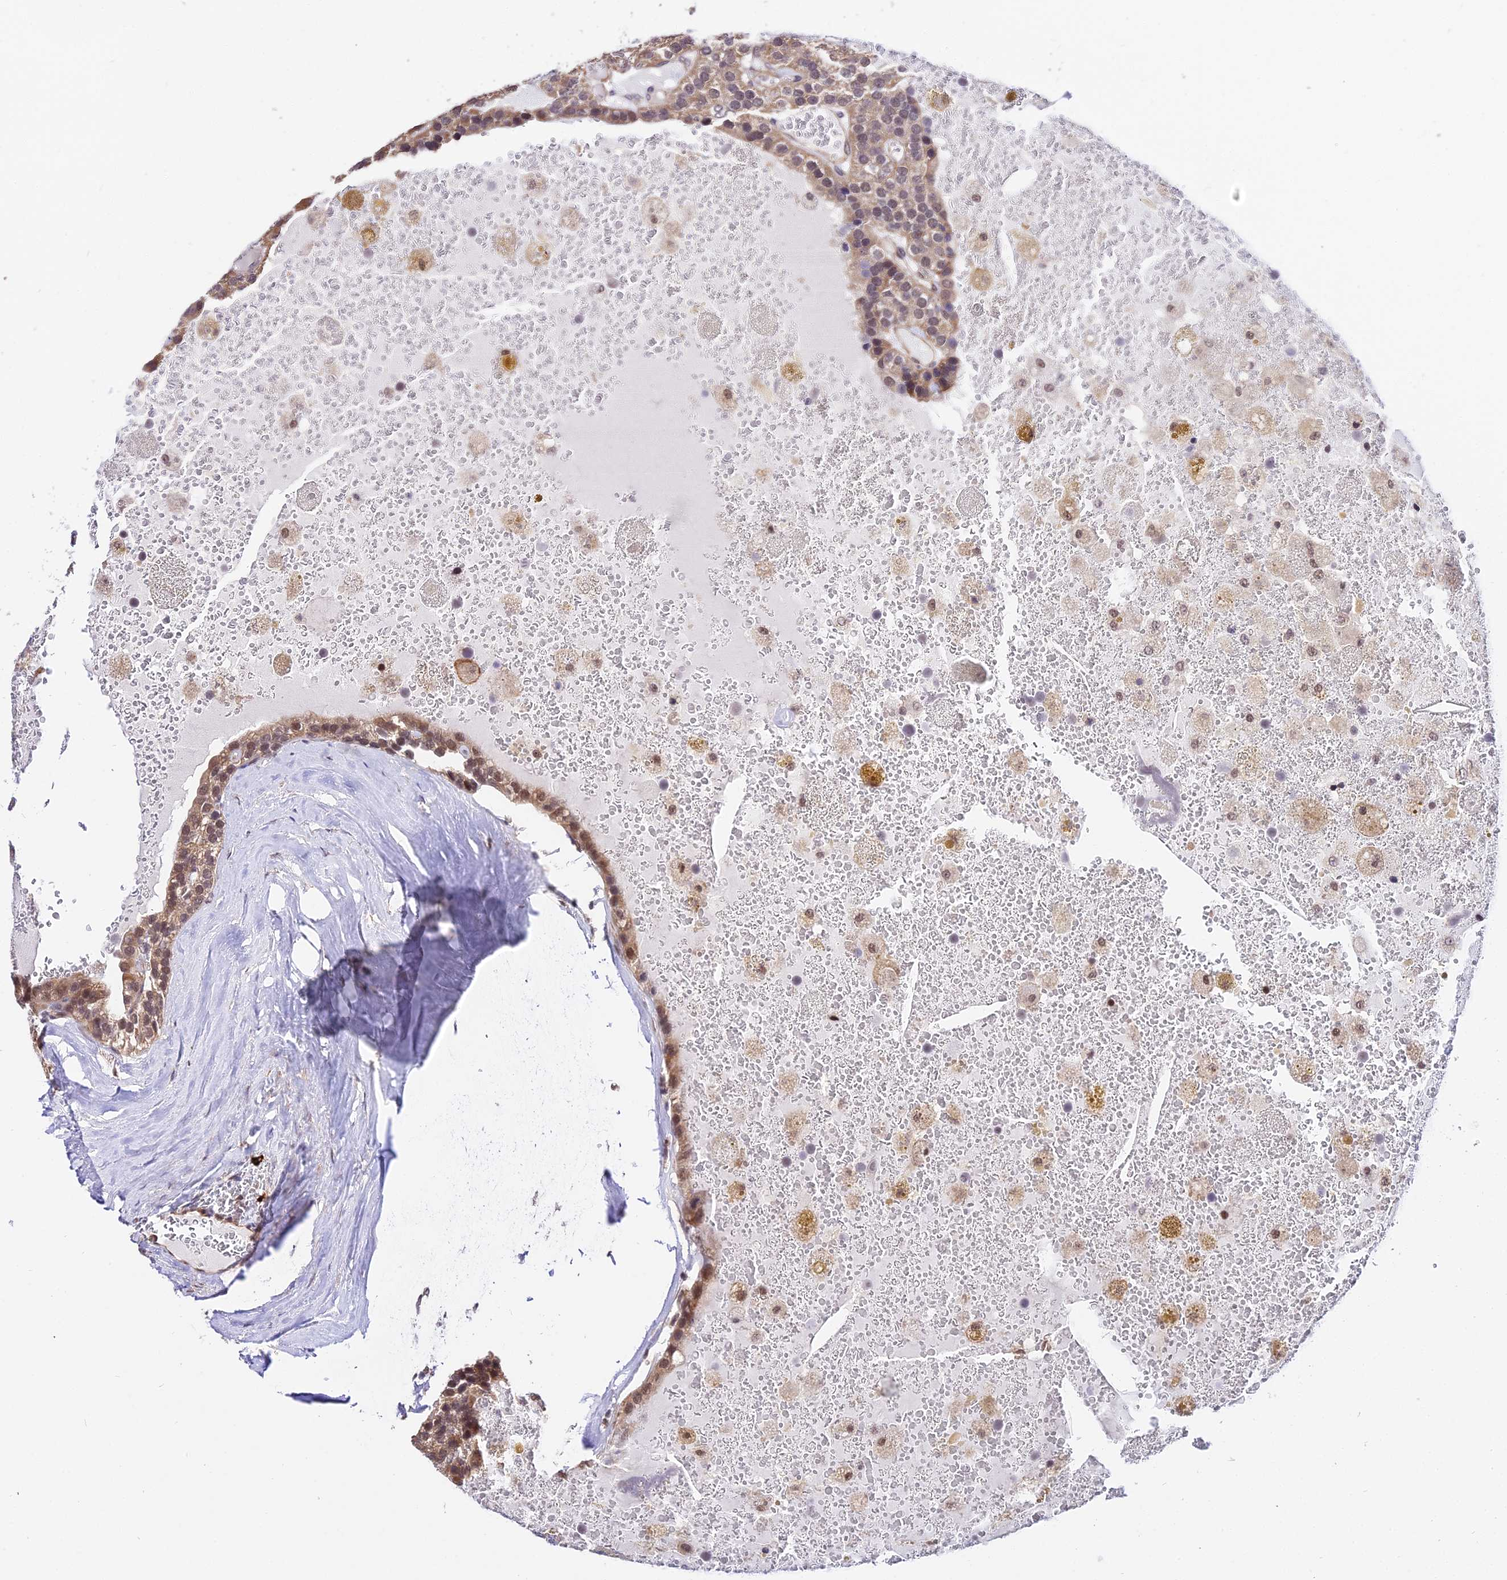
{"staining": {"intensity": "moderate", "quantity": ">75%", "location": "cytoplasmic/membranous,nuclear"}, "tissue": "parathyroid gland", "cell_type": "Glandular cells", "image_type": "normal", "snomed": [{"axis": "morphology", "description": "Normal tissue, NOS"}, {"axis": "morphology", "description": "Adenoma, NOS"}, {"axis": "topography", "description": "Parathyroid gland"}], "caption": "Protein expression analysis of benign parathyroid gland exhibits moderate cytoplasmic/membranous,nuclear expression in approximately >75% of glandular cells. The staining was performed using DAB (3,3'-diaminobenzidine) to visualize the protein expression in brown, while the nuclei were stained in blue with hematoxylin (Magnification: 20x).", "gene": "POLR2I", "patient": {"sex": "female", "age": 86}}